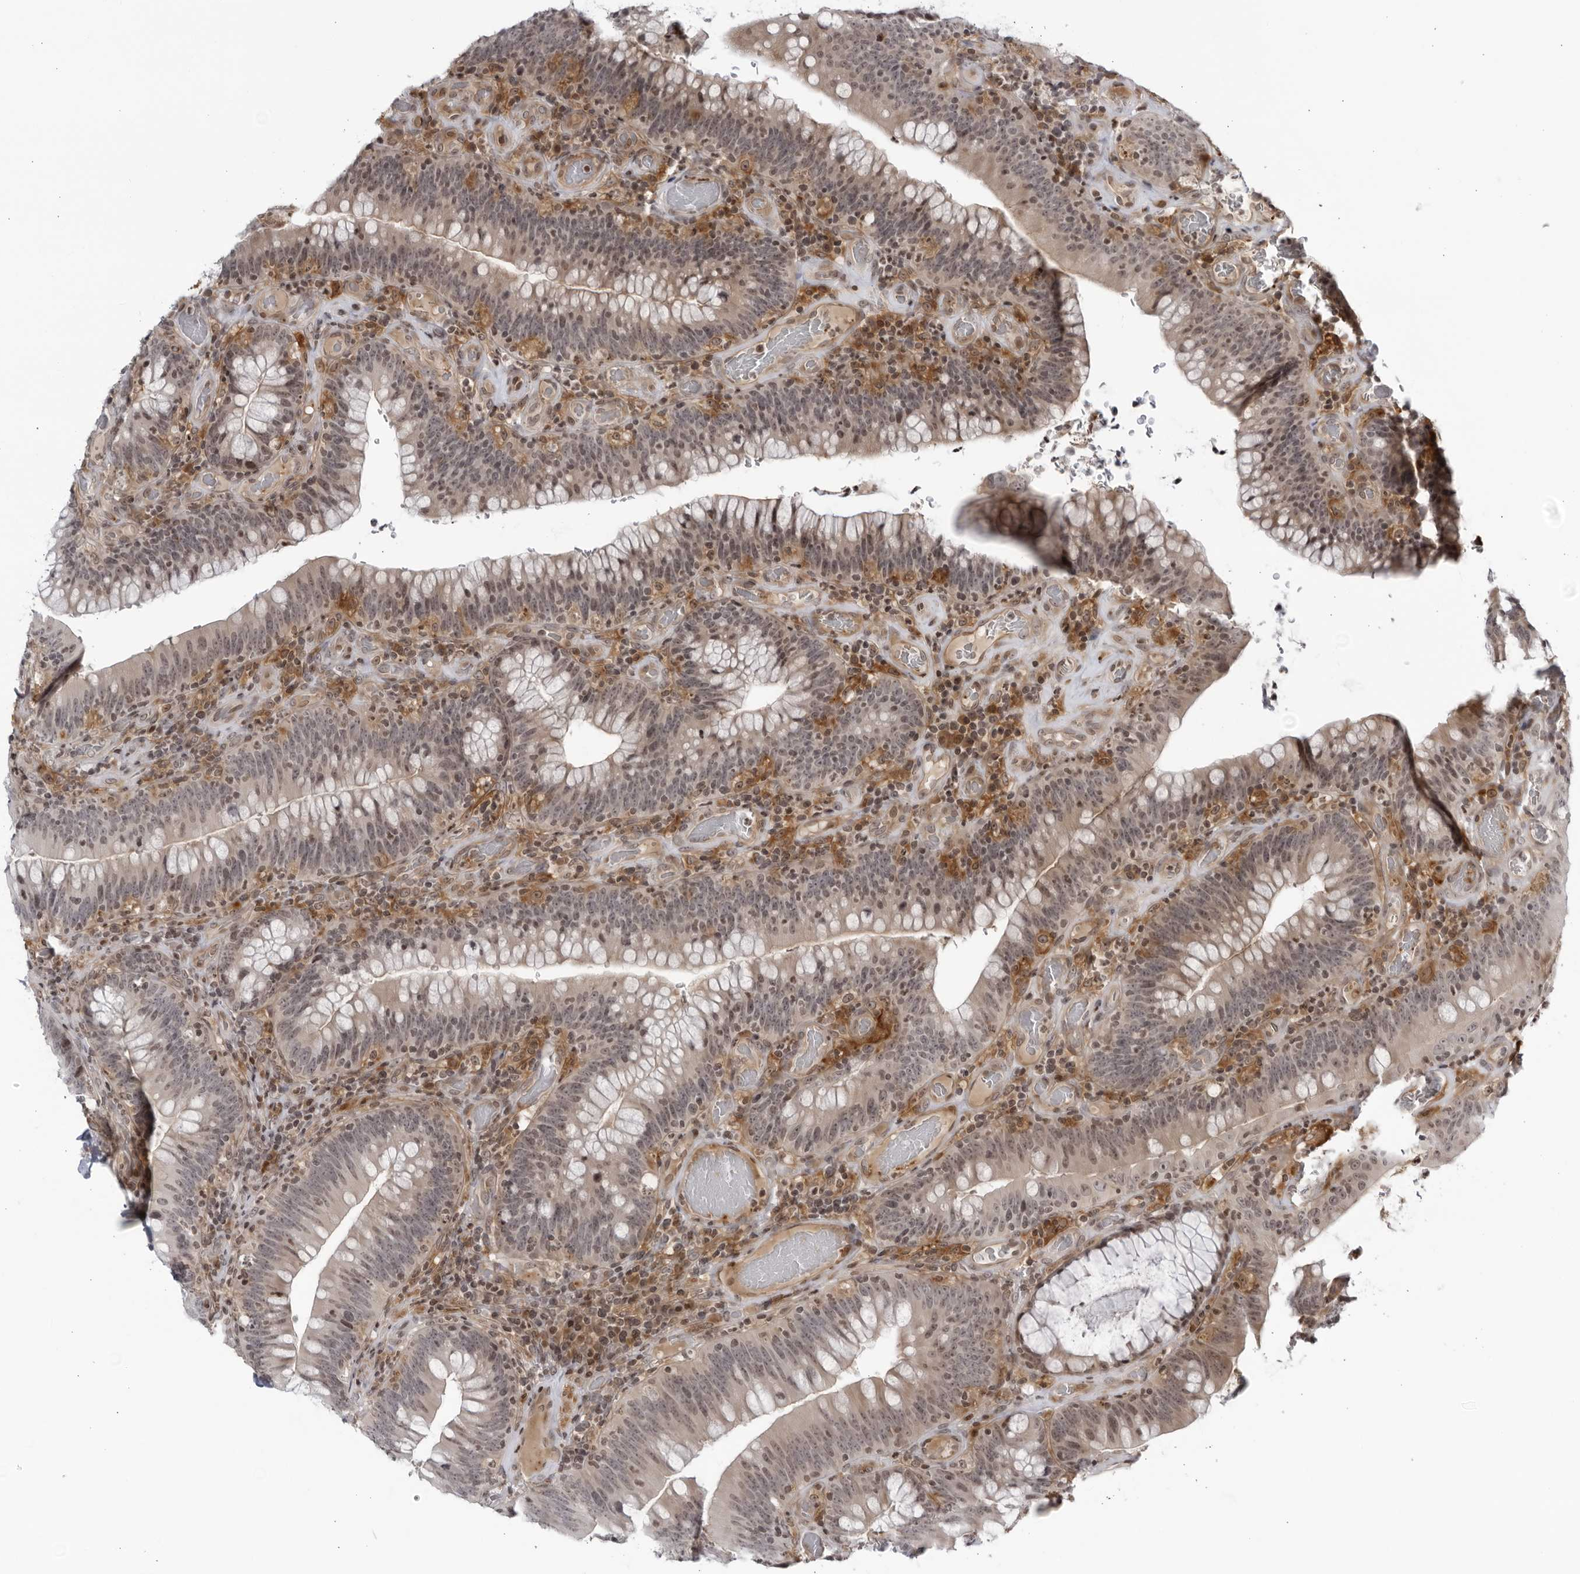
{"staining": {"intensity": "weak", "quantity": "25%-75%", "location": "cytoplasmic/membranous,nuclear"}, "tissue": "colorectal cancer", "cell_type": "Tumor cells", "image_type": "cancer", "snomed": [{"axis": "morphology", "description": "Normal tissue, NOS"}, {"axis": "topography", "description": "Colon"}], "caption": "A low amount of weak cytoplasmic/membranous and nuclear expression is appreciated in about 25%-75% of tumor cells in colorectal cancer tissue.", "gene": "DTL", "patient": {"sex": "female", "age": 82}}